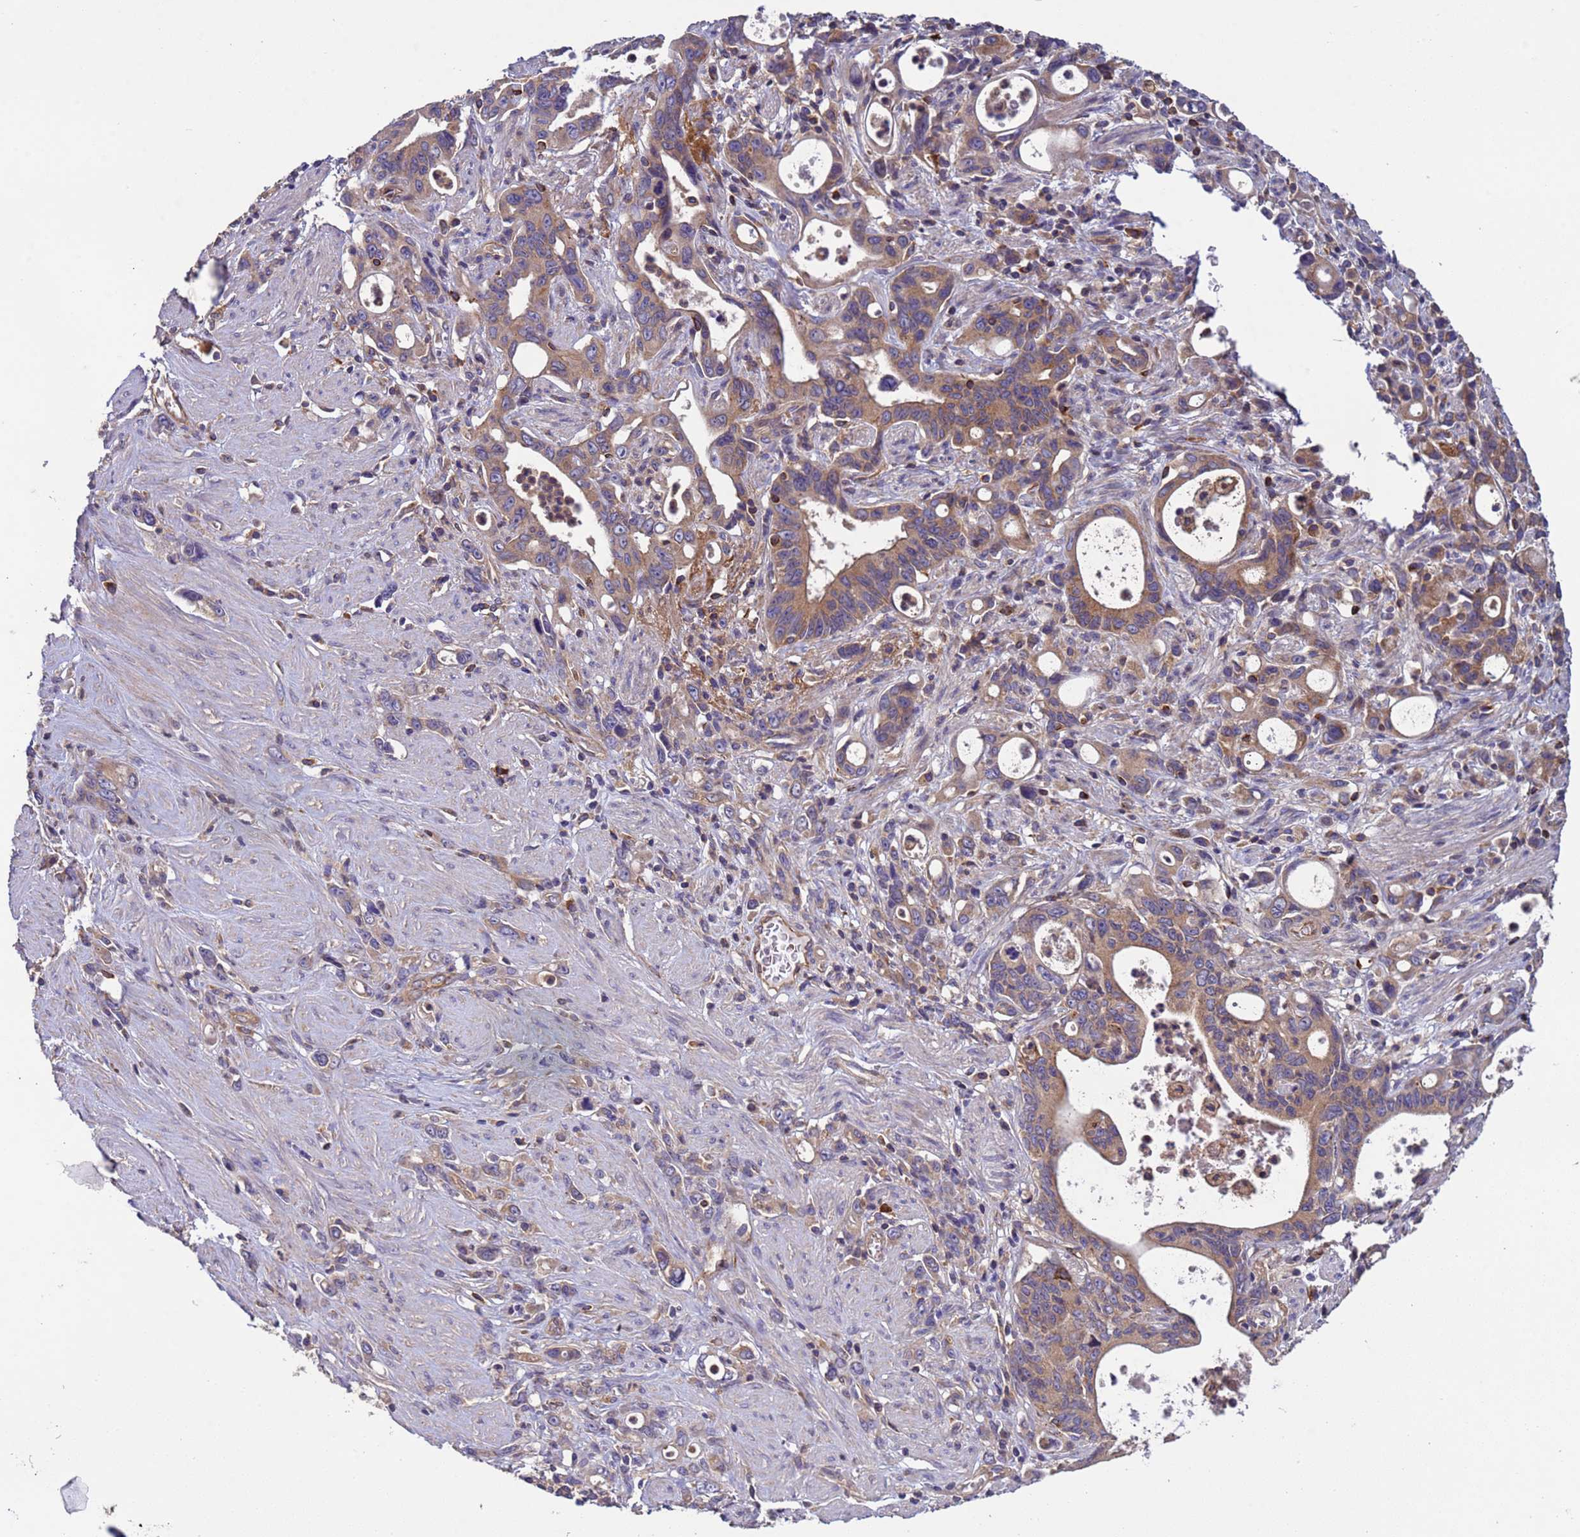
{"staining": {"intensity": "weak", "quantity": ">75%", "location": "cytoplasmic/membranous"}, "tissue": "stomach cancer", "cell_type": "Tumor cells", "image_type": "cancer", "snomed": [{"axis": "morphology", "description": "Adenocarcinoma, NOS"}, {"axis": "topography", "description": "Stomach, lower"}], "caption": "Immunohistochemistry (IHC) micrograph of neoplastic tissue: human stomach cancer (adenocarcinoma) stained using IHC exhibits low levels of weak protein expression localized specifically in the cytoplasmic/membranous of tumor cells, appearing as a cytoplasmic/membranous brown color.", "gene": "RAB10", "patient": {"sex": "female", "age": 43}}